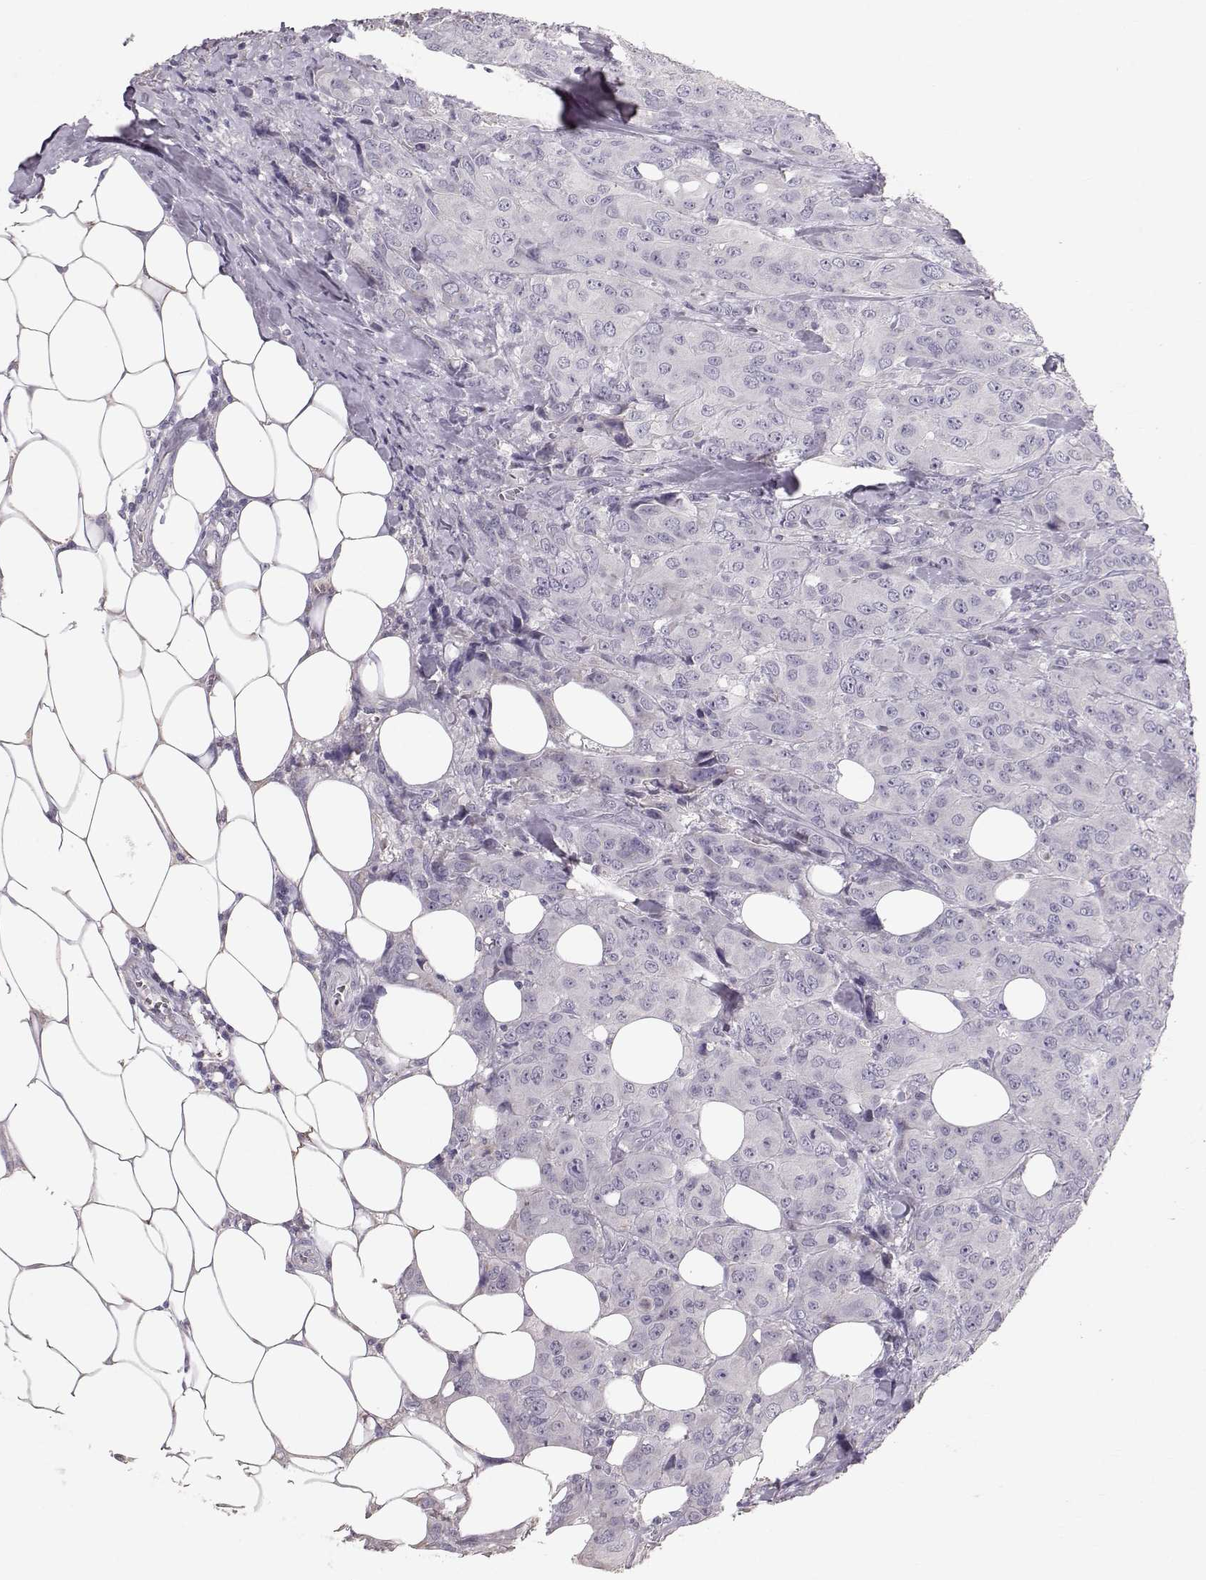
{"staining": {"intensity": "negative", "quantity": "none", "location": "none"}, "tissue": "breast cancer", "cell_type": "Tumor cells", "image_type": "cancer", "snomed": [{"axis": "morphology", "description": "Duct carcinoma"}, {"axis": "topography", "description": "Breast"}], "caption": "Tumor cells show no significant protein expression in breast infiltrating ductal carcinoma. (DAB immunohistochemistry (IHC), high magnification).", "gene": "POU1F1", "patient": {"sex": "female", "age": 43}}